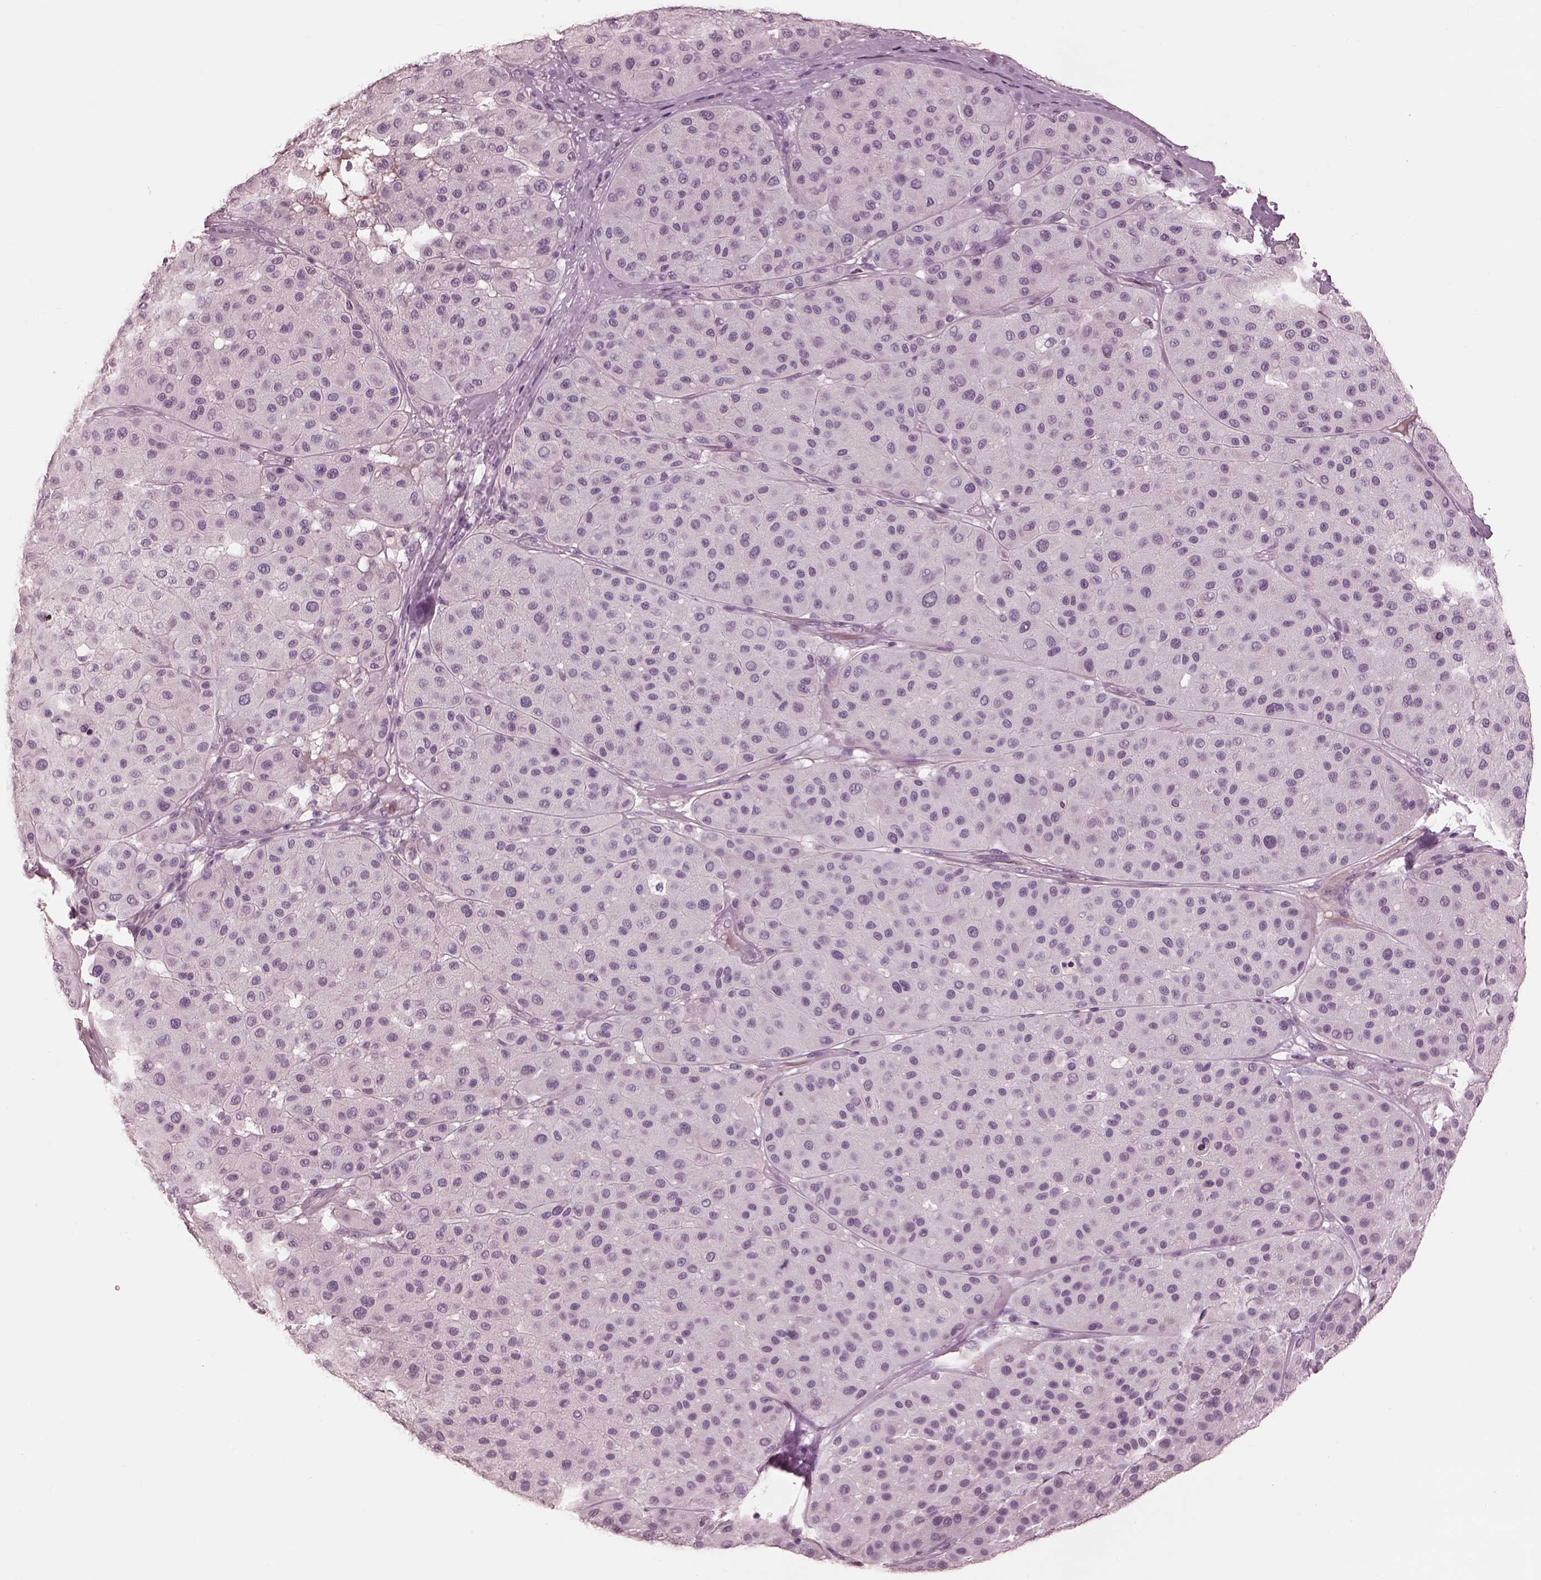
{"staining": {"intensity": "negative", "quantity": "none", "location": "none"}, "tissue": "melanoma", "cell_type": "Tumor cells", "image_type": "cancer", "snomed": [{"axis": "morphology", "description": "Malignant melanoma, Metastatic site"}, {"axis": "topography", "description": "Smooth muscle"}], "caption": "A high-resolution photomicrograph shows immunohistochemistry staining of malignant melanoma (metastatic site), which shows no significant staining in tumor cells.", "gene": "GARIN4", "patient": {"sex": "male", "age": 41}}